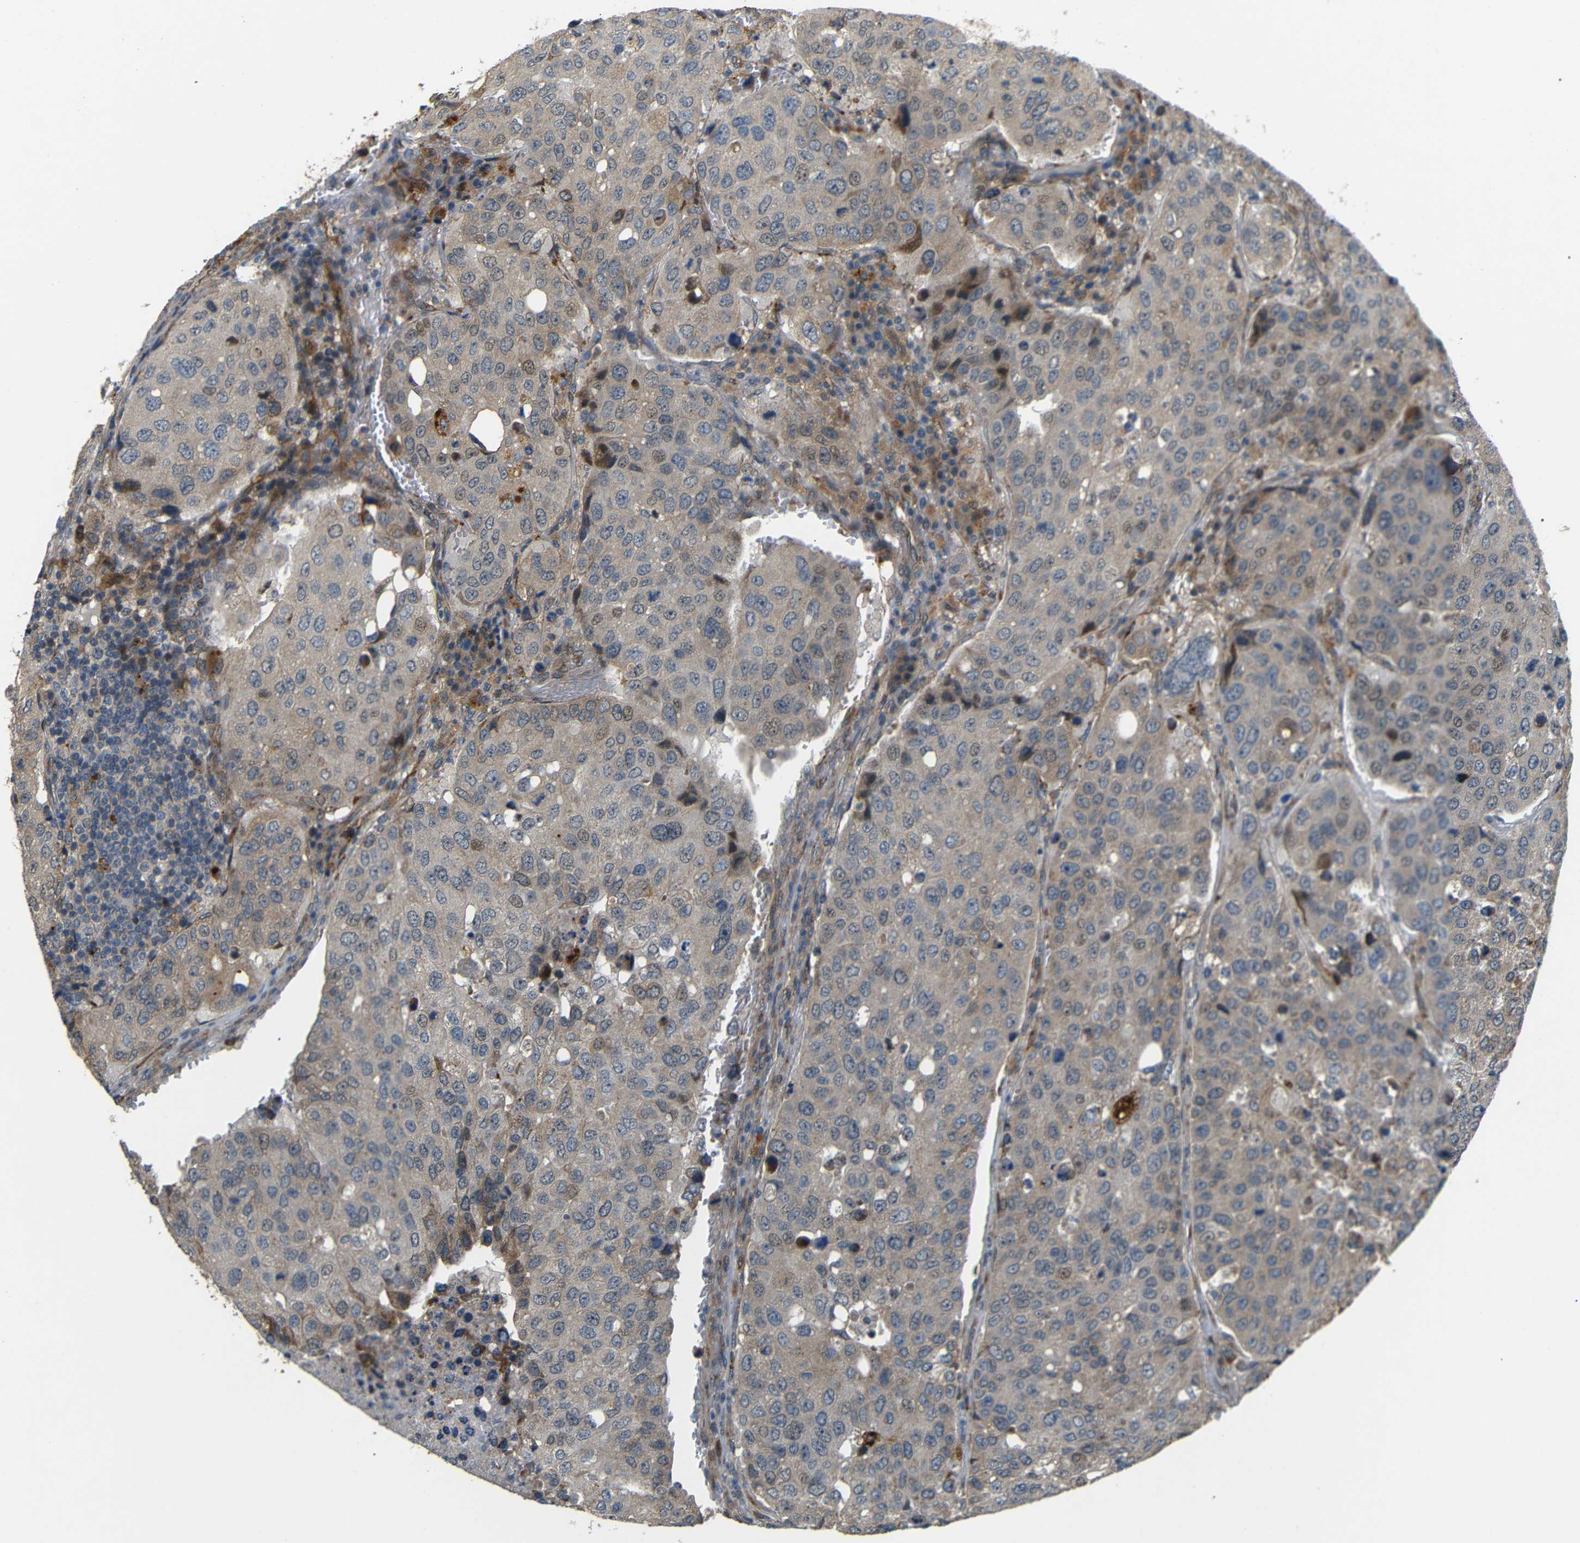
{"staining": {"intensity": "weak", "quantity": ">75%", "location": "cytoplasmic/membranous"}, "tissue": "urothelial cancer", "cell_type": "Tumor cells", "image_type": "cancer", "snomed": [{"axis": "morphology", "description": "Urothelial carcinoma, High grade"}, {"axis": "topography", "description": "Lymph node"}, {"axis": "topography", "description": "Urinary bladder"}], "caption": "This image demonstrates urothelial cancer stained with immunohistochemistry to label a protein in brown. The cytoplasmic/membranous of tumor cells show weak positivity for the protein. Nuclei are counter-stained blue.", "gene": "ATP7A", "patient": {"sex": "male", "age": 51}}